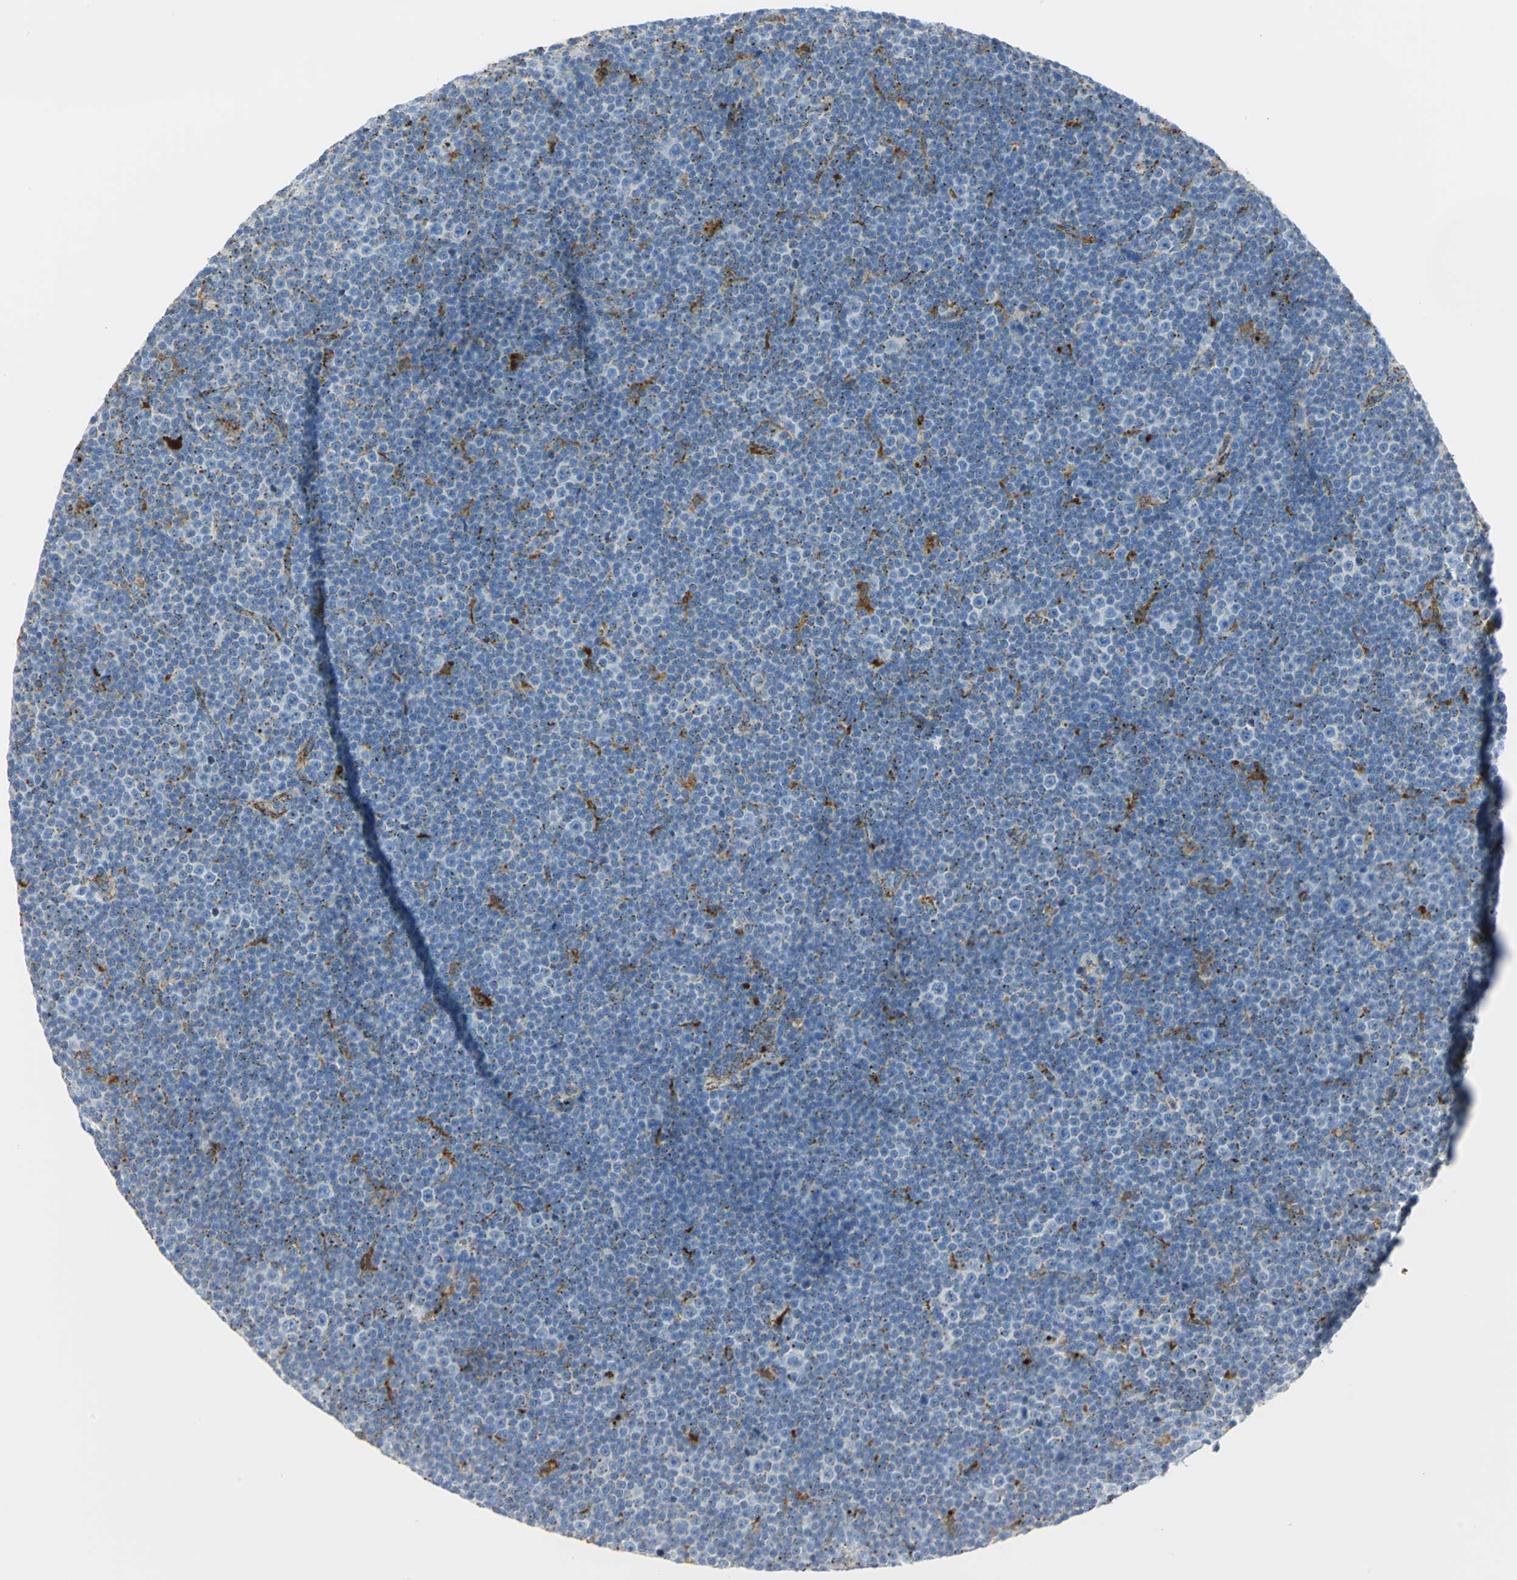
{"staining": {"intensity": "moderate", "quantity": "<25%", "location": "cytoplasmic/membranous"}, "tissue": "lymphoma", "cell_type": "Tumor cells", "image_type": "cancer", "snomed": [{"axis": "morphology", "description": "Malignant lymphoma, non-Hodgkin's type, Low grade"}, {"axis": "topography", "description": "Lymph node"}], "caption": "An image showing moderate cytoplasmic/membranous staining in about <25% of tumor cells in low-grade malignant lymphoma, non-Hodgkin's type, as visualized by brown immunohistochemical staining.", "gene": "ARSA", "patient": {"sex": "female", "age": 67}}